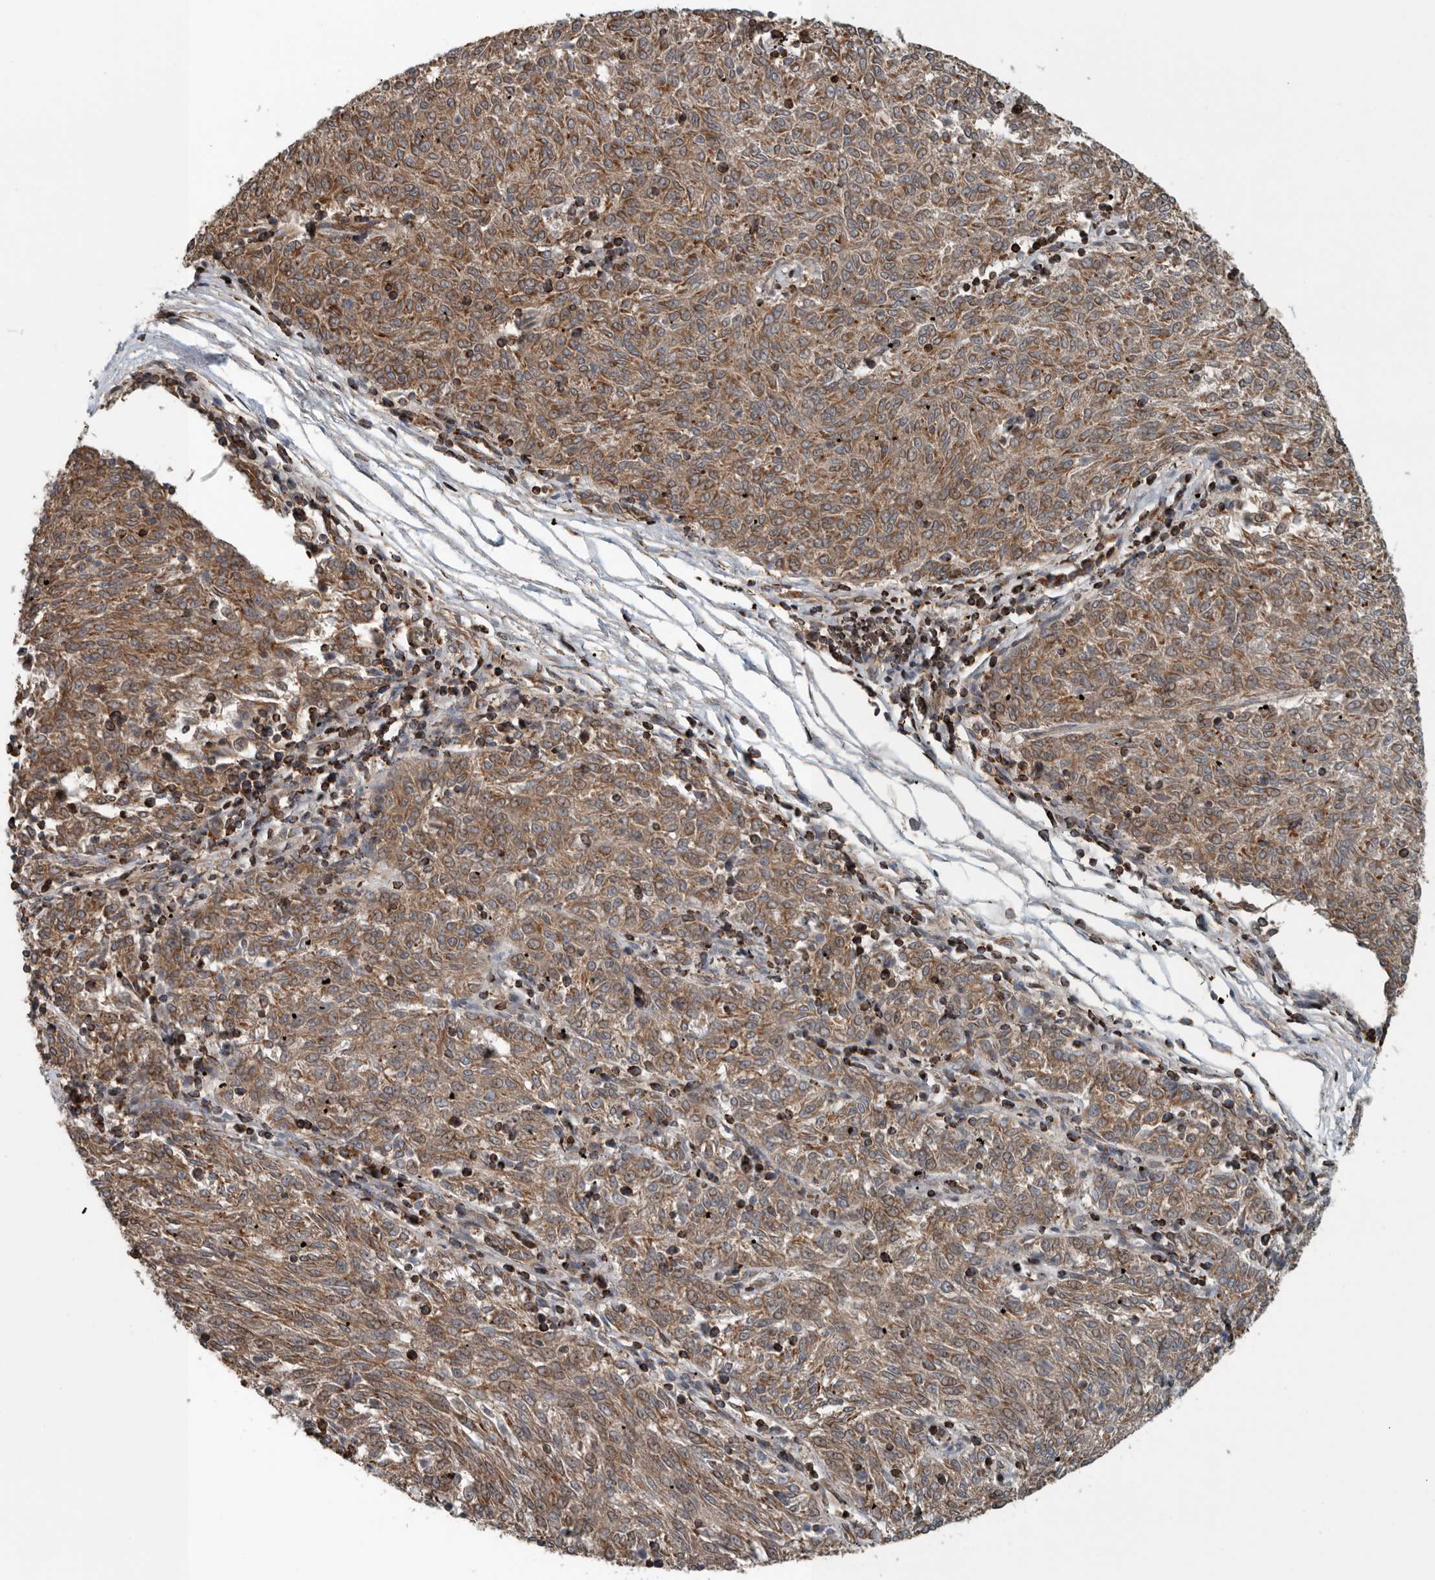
{"staining": {"intensity": "moderate", "quantity": ">75%", "location": "cytoplasmic/membranous"}, "tissue": "melanoma", "cell_type": "Tumor cells", "image_type": "cancer", "snomed": [{"axis": "morphology", "description": "Malignant melanoma, NOS"}, {"axis": "topography", "description": "Skin"}], "caption": "A high-resolution photomicrograph shows immunohistochemistry staining of malignant melanoma, which shows moderate cytoplasmic/membranous staining in approximately >75% of tumor cells.", "gene": "AMFR", "patient": {"sex": "female", "age": 72}}